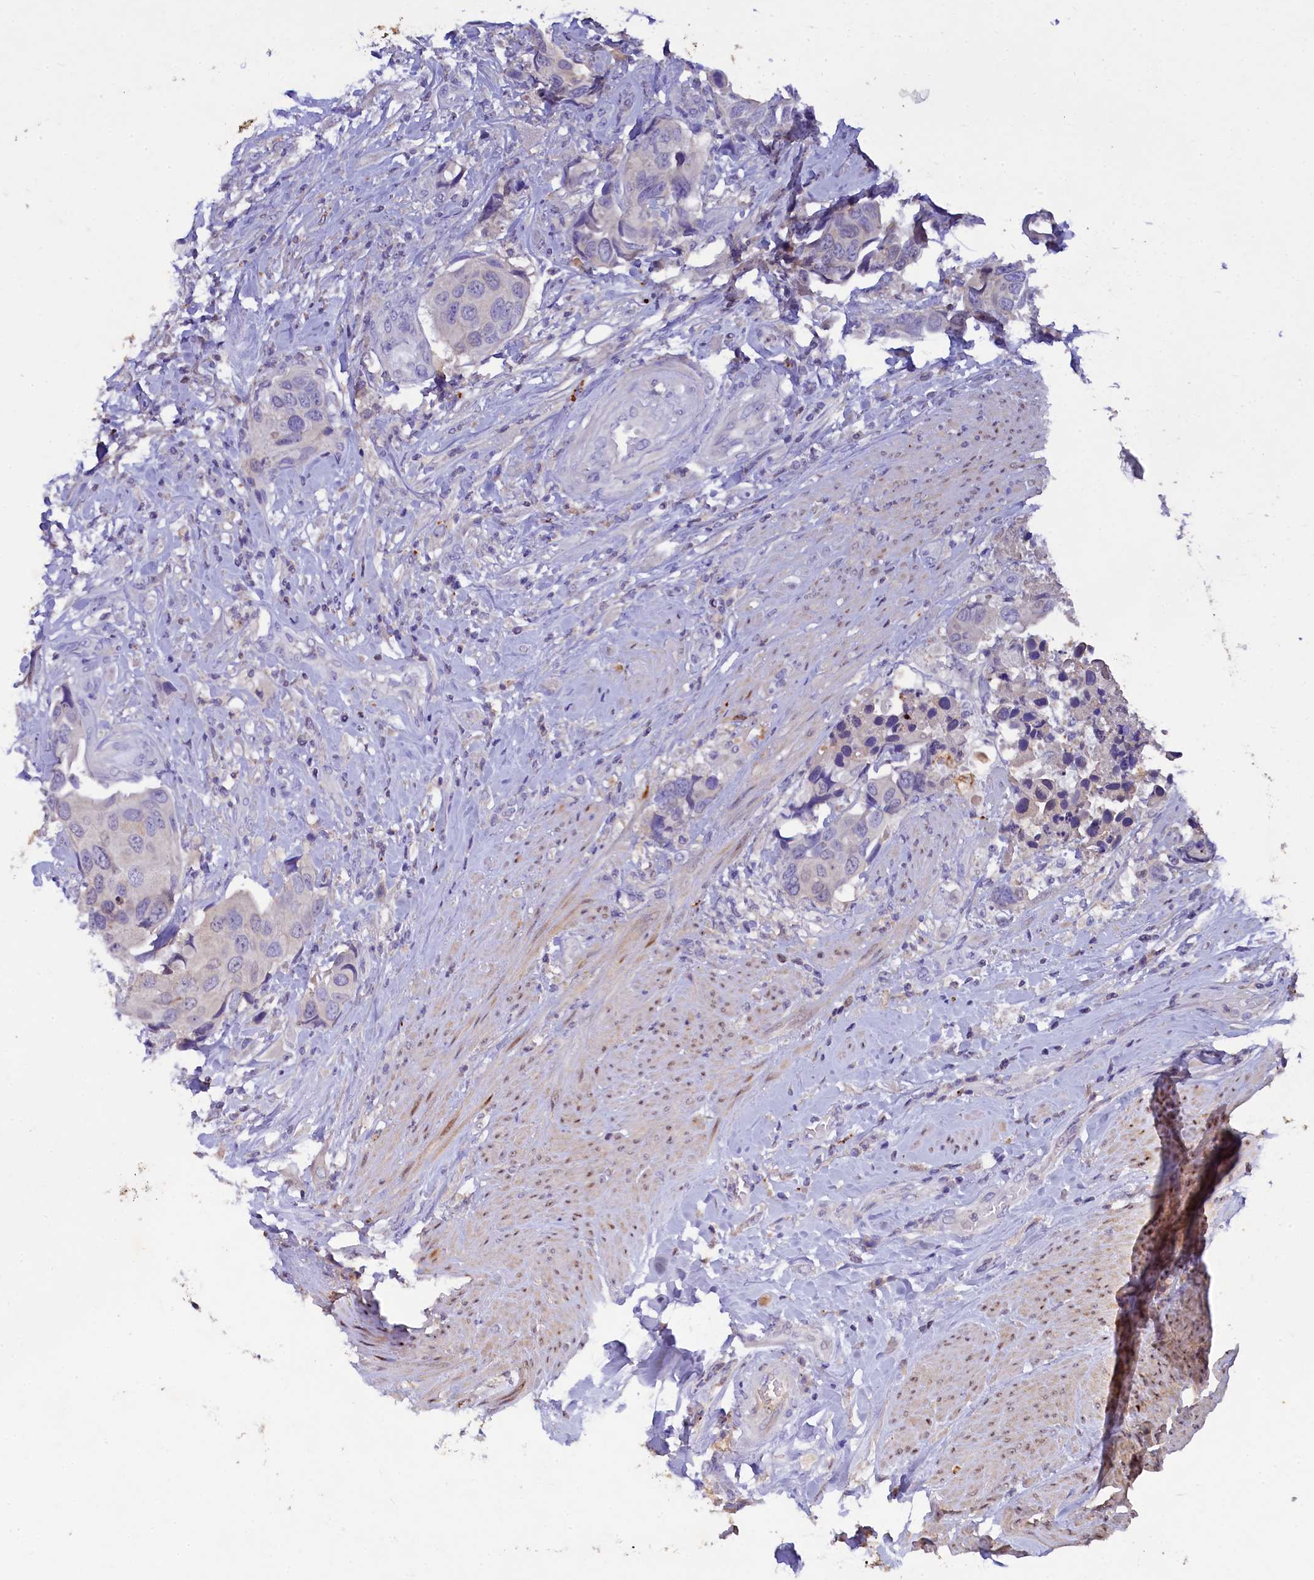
{"staining": {"intensity": "negative", "quantity": "none", "location": "none"}, "tissue": "urothelial cancer", "cell_type": "Tumor cells", "image_type": "cancer", "snomed": [{"axis": "morphology", "description": "Urothelial carcinoma, High grade"}, {"axis": "topography", "description": "Urinary bladder"}], "caption": "Immunohistochemistry (IHC) micrograph of human urothelial carcinoma (high-grade) stained for a protein (brown), which demonstrates no staining in tumor cells.", "gene": "TGDS", "patient": {"sex": "male", "age": 74}}